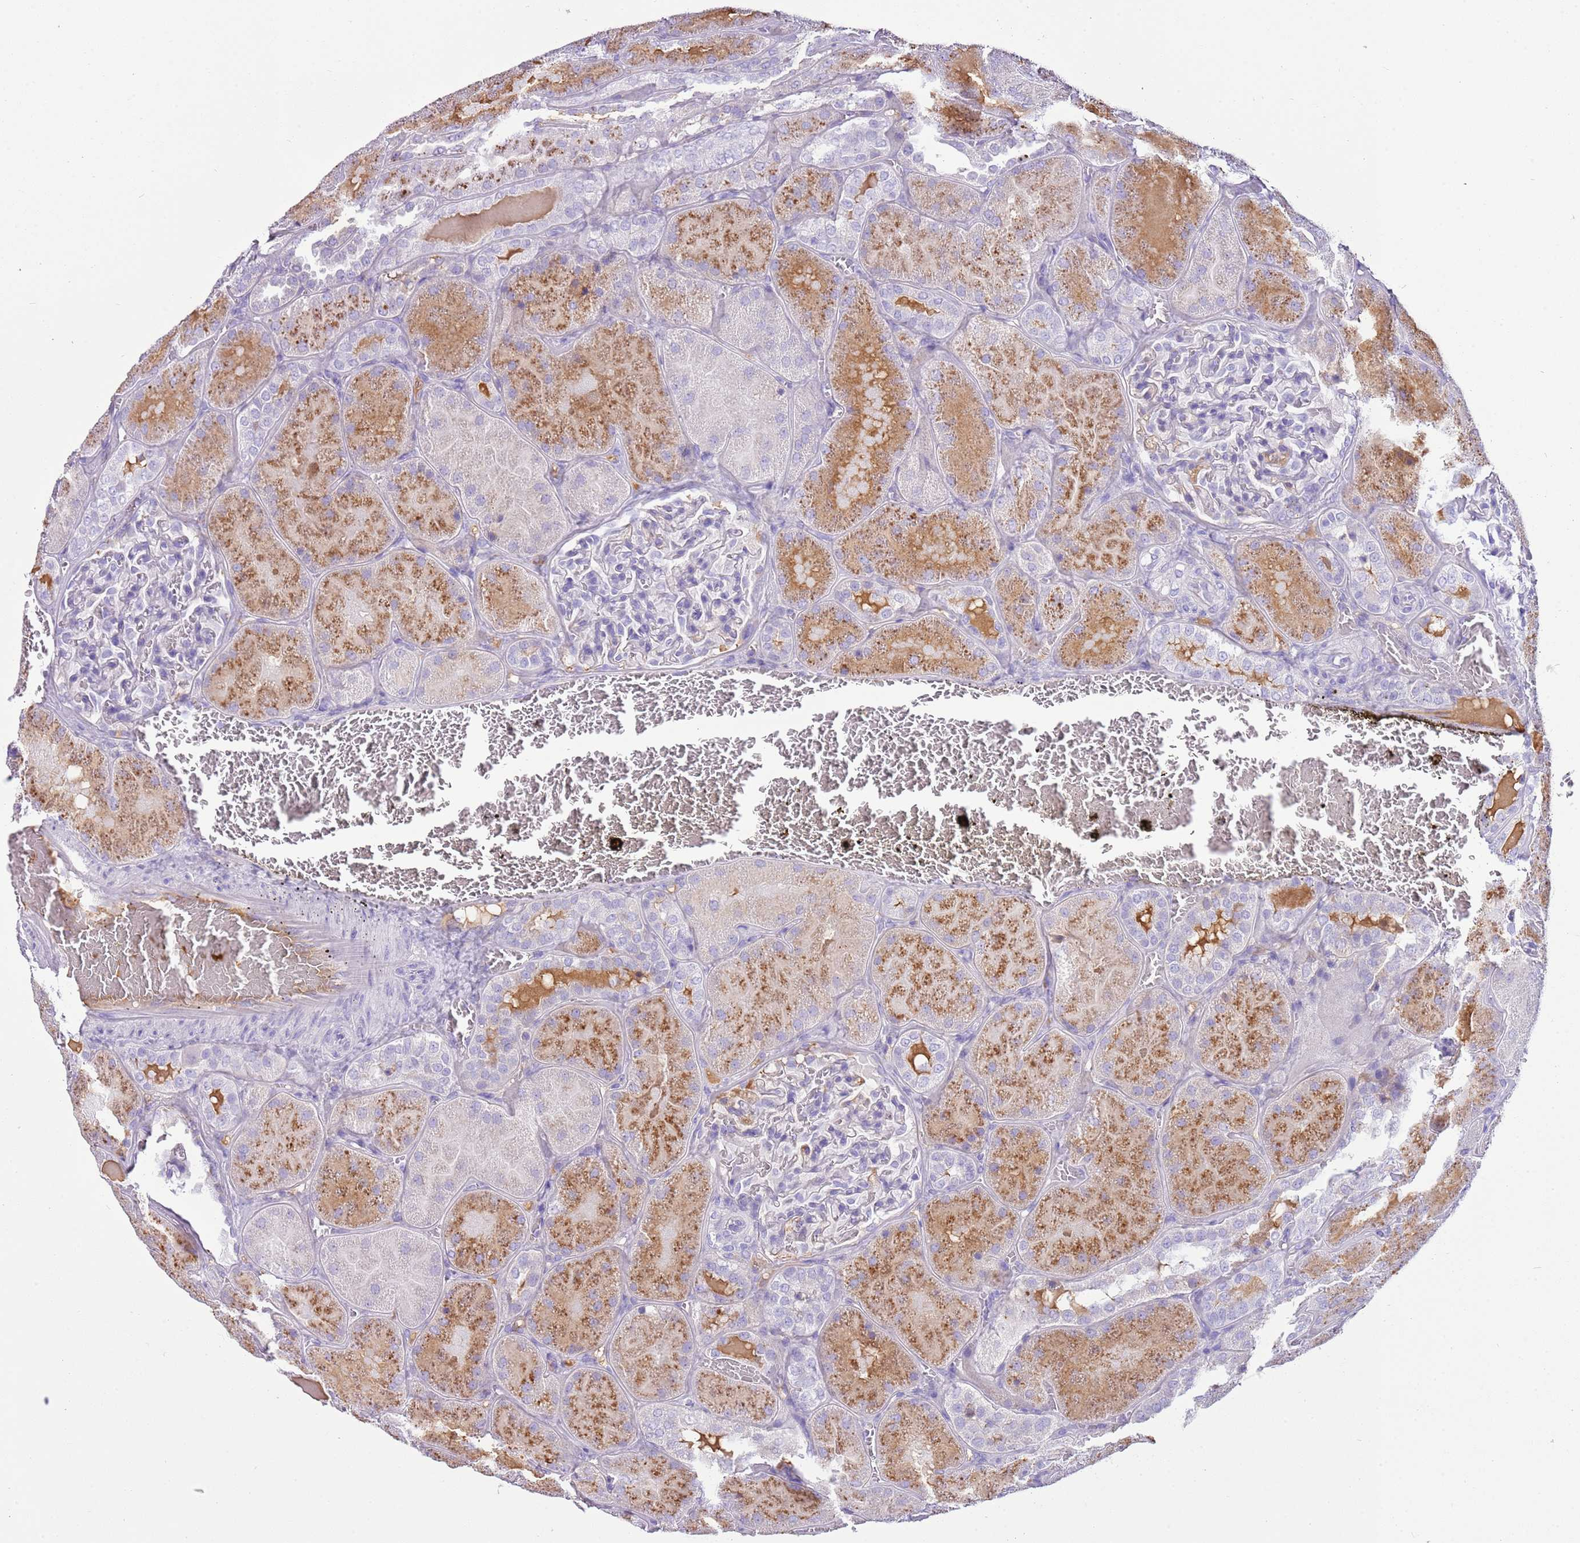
{"staining": {"intensity": "negative", "quantity": "none", "location": "none"}, "tissue": "kidney", "cell_type": "Cells in glomeruli", "image_type": "normal", "snomed": [{"axis": "morphology", "description": "Normal tissue, NOS"}, {"axis": "topography", "description": "Kidney"}], "caption": "An IHC photomicrograph of unremarkable kidney is shown. There is no staining in cells in glomeruli of kidney.", "gene": "IGKV3", "patient": {"sex": "male", "age": 28}}